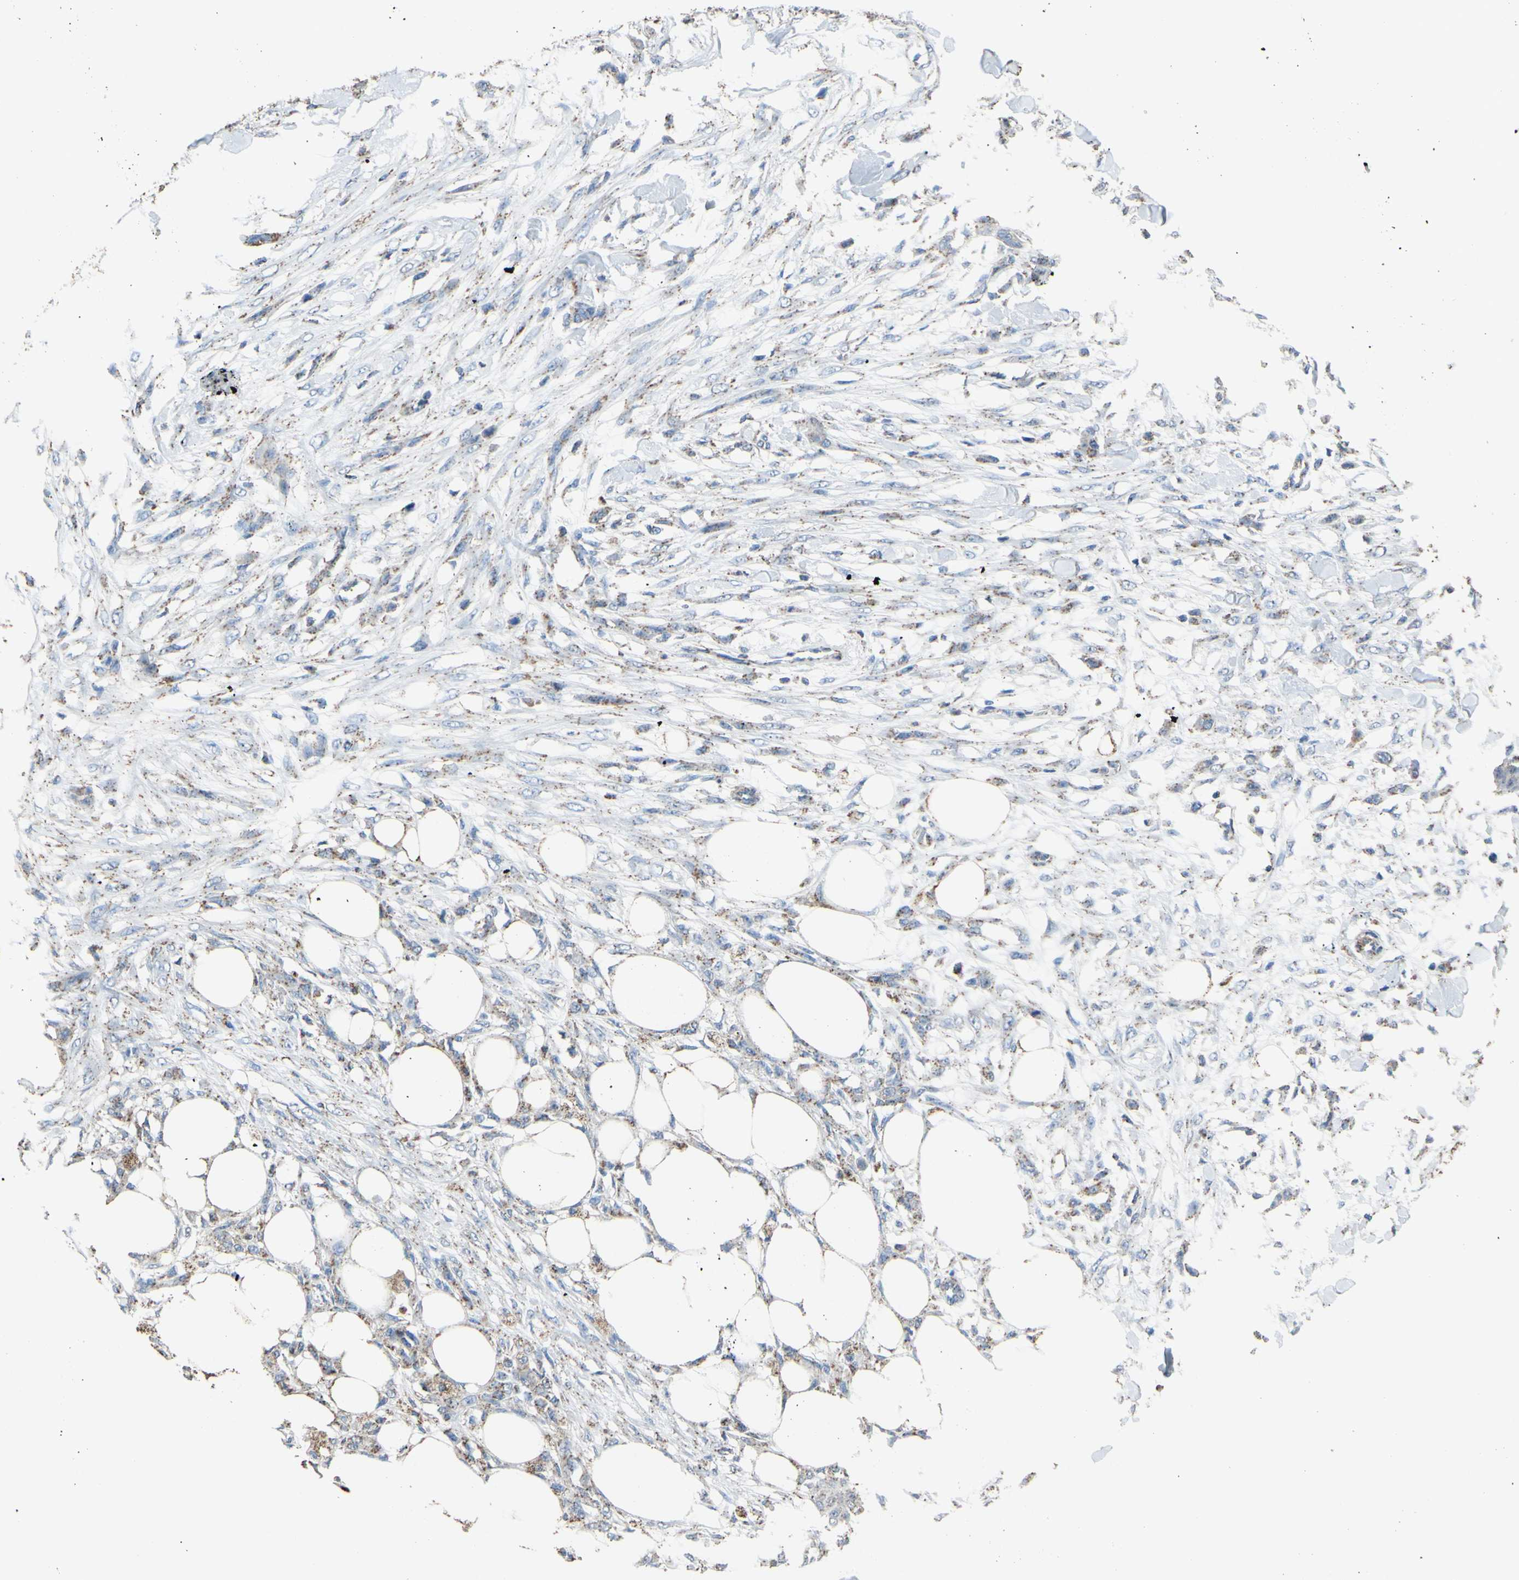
{"staining": {"intensity": "weak", "quantity": "<25%", "location": "cytoplasmic/membranous"}, "tissue": "skin cancer", "cell_type": "Tumor cells", "image_type": "cancer", "snomed": [{"axis": "morphology", "description": "Squamous cell carcinoma, NOS"}, {"axis": "topography", "description": "Skin"}], "caption": "High magnification brightfield microscopy of skin cancer (squamous cell carcinoma) stained with DAB (3,3'-diaminobenzidine) (brown) and counterstained with hematoxylin (blue): tumor cells show no significant expression.", "gene": "CMKLR2", "patient": {"sex": "female", "age": 59}}